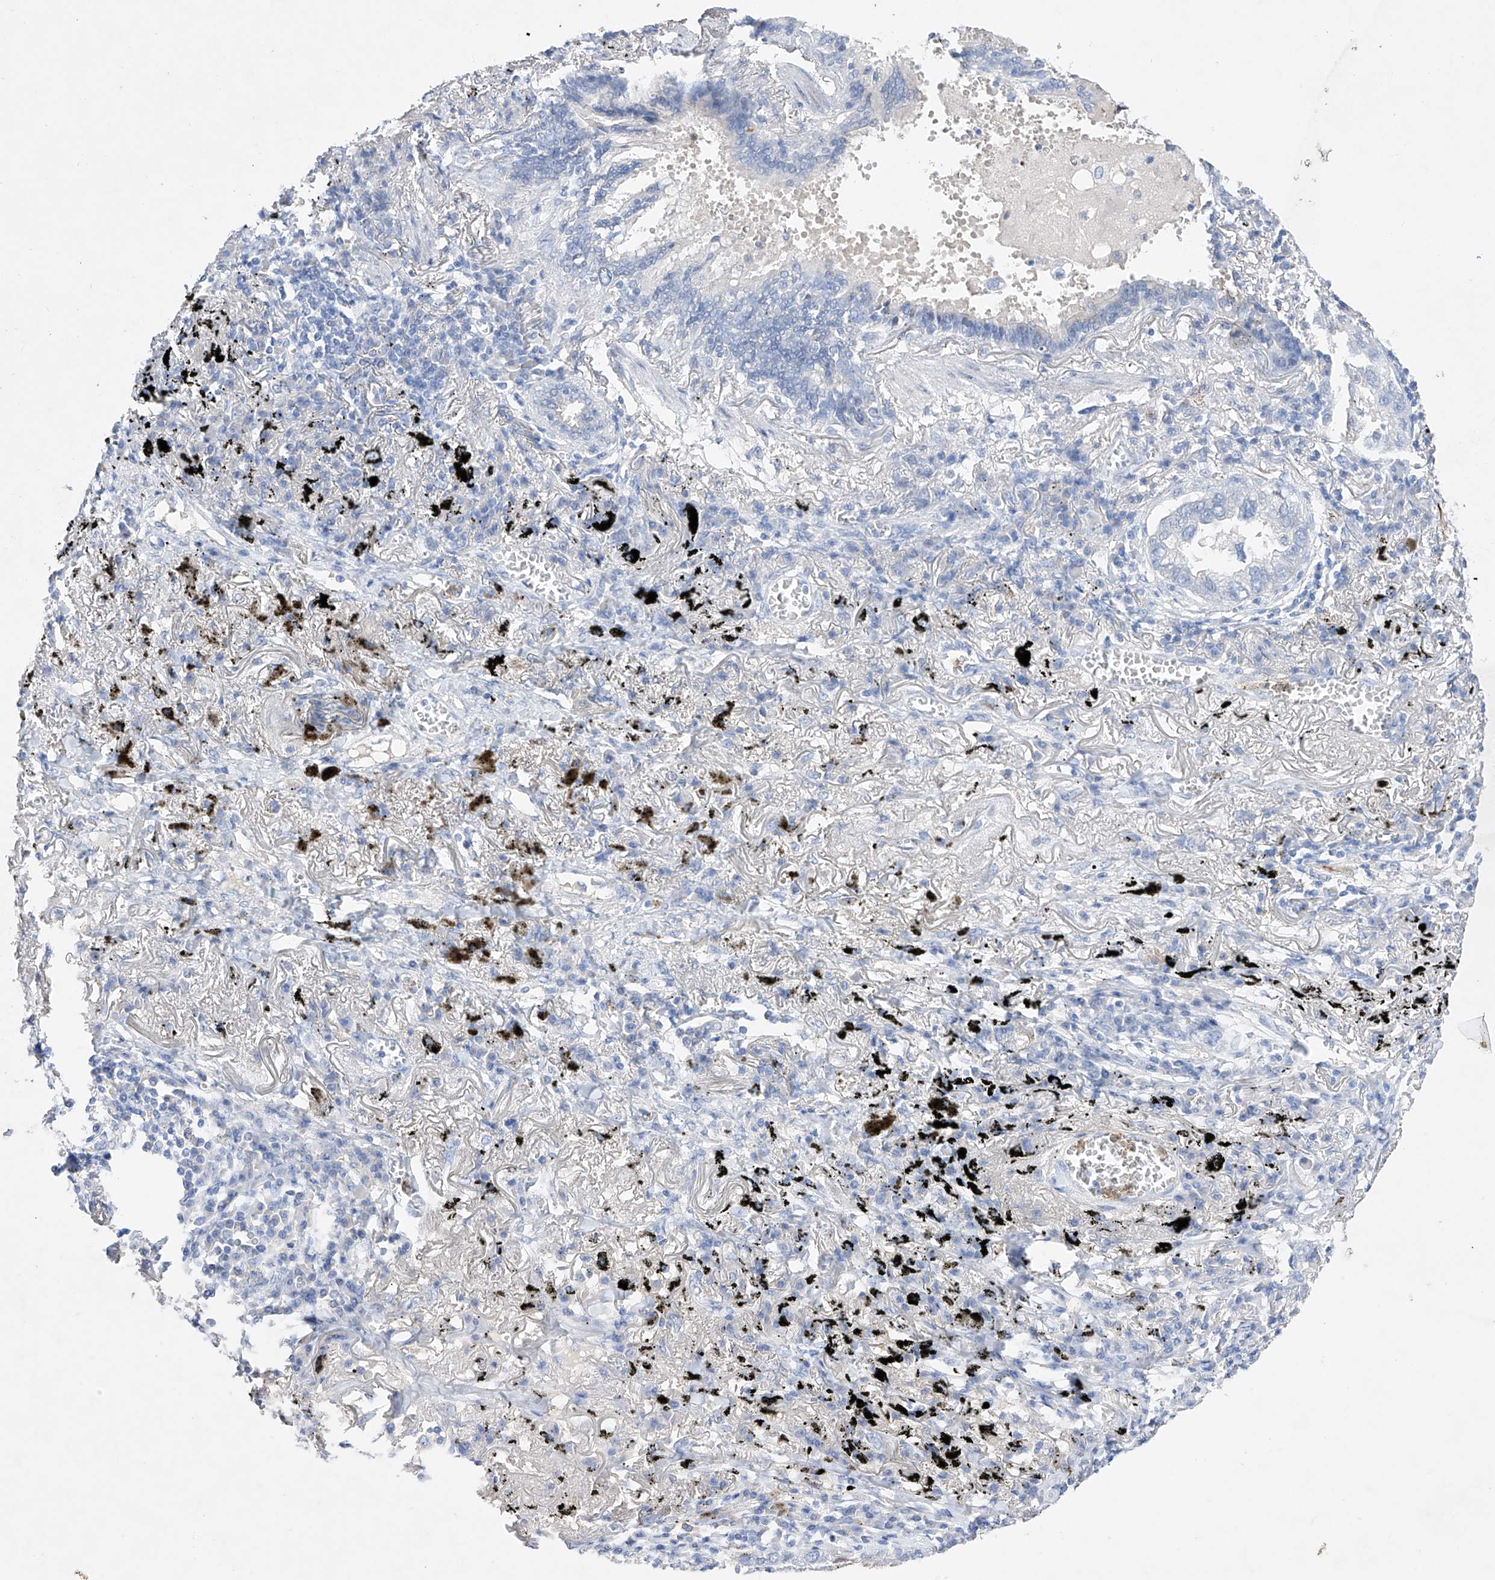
{"staining": {"intensity": "negative", "quantity": "none", "location": "none"}, "tissue": "lung cancer", "cell_type": "Tumor cells", "image_type": "cancer", "snomed": [{"axis": "morphology", "description": "Adenocarcinoma, NOS"}, {"axis": "topography", "description": "Lung"}], "caption": "High magnification brightfield microscopy of lung cancer (adenocarcinoma) stained with DAB (brown) and counterstained with hematoxylin (blue): tumor cells show no significant expression.", "gene": "TM7SF2", "patient": {"sex": "male", "age": 65}}